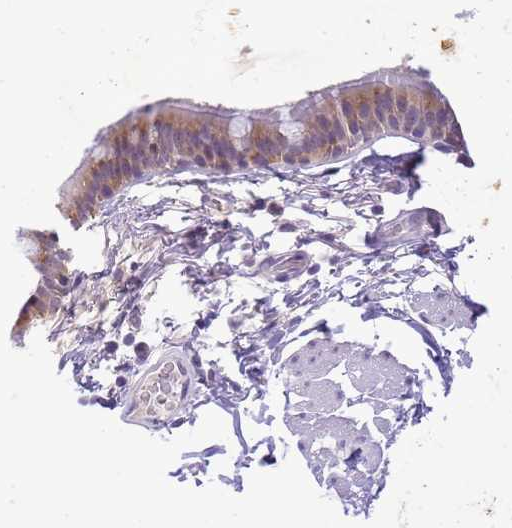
{"staining": {"intensity": "negative", "quantity": "none", "location": "none"}, "tissue": "adipose tissue", "cell_type": "Adipocytes", "image_type": "normal", "snomed": [{"axis": "morphology", "description": "Normal tissue, NOS"}, {"axis": "topography", "description": "Lymph node"}, {"axis": "topography", "description": "Bronchus"}], "caption": "The micrograph shows no staining of adipocytes in unremarkable adipose tissue.", "gene": "FAM120C", "patient": {"sex": "male", "age": 63}}